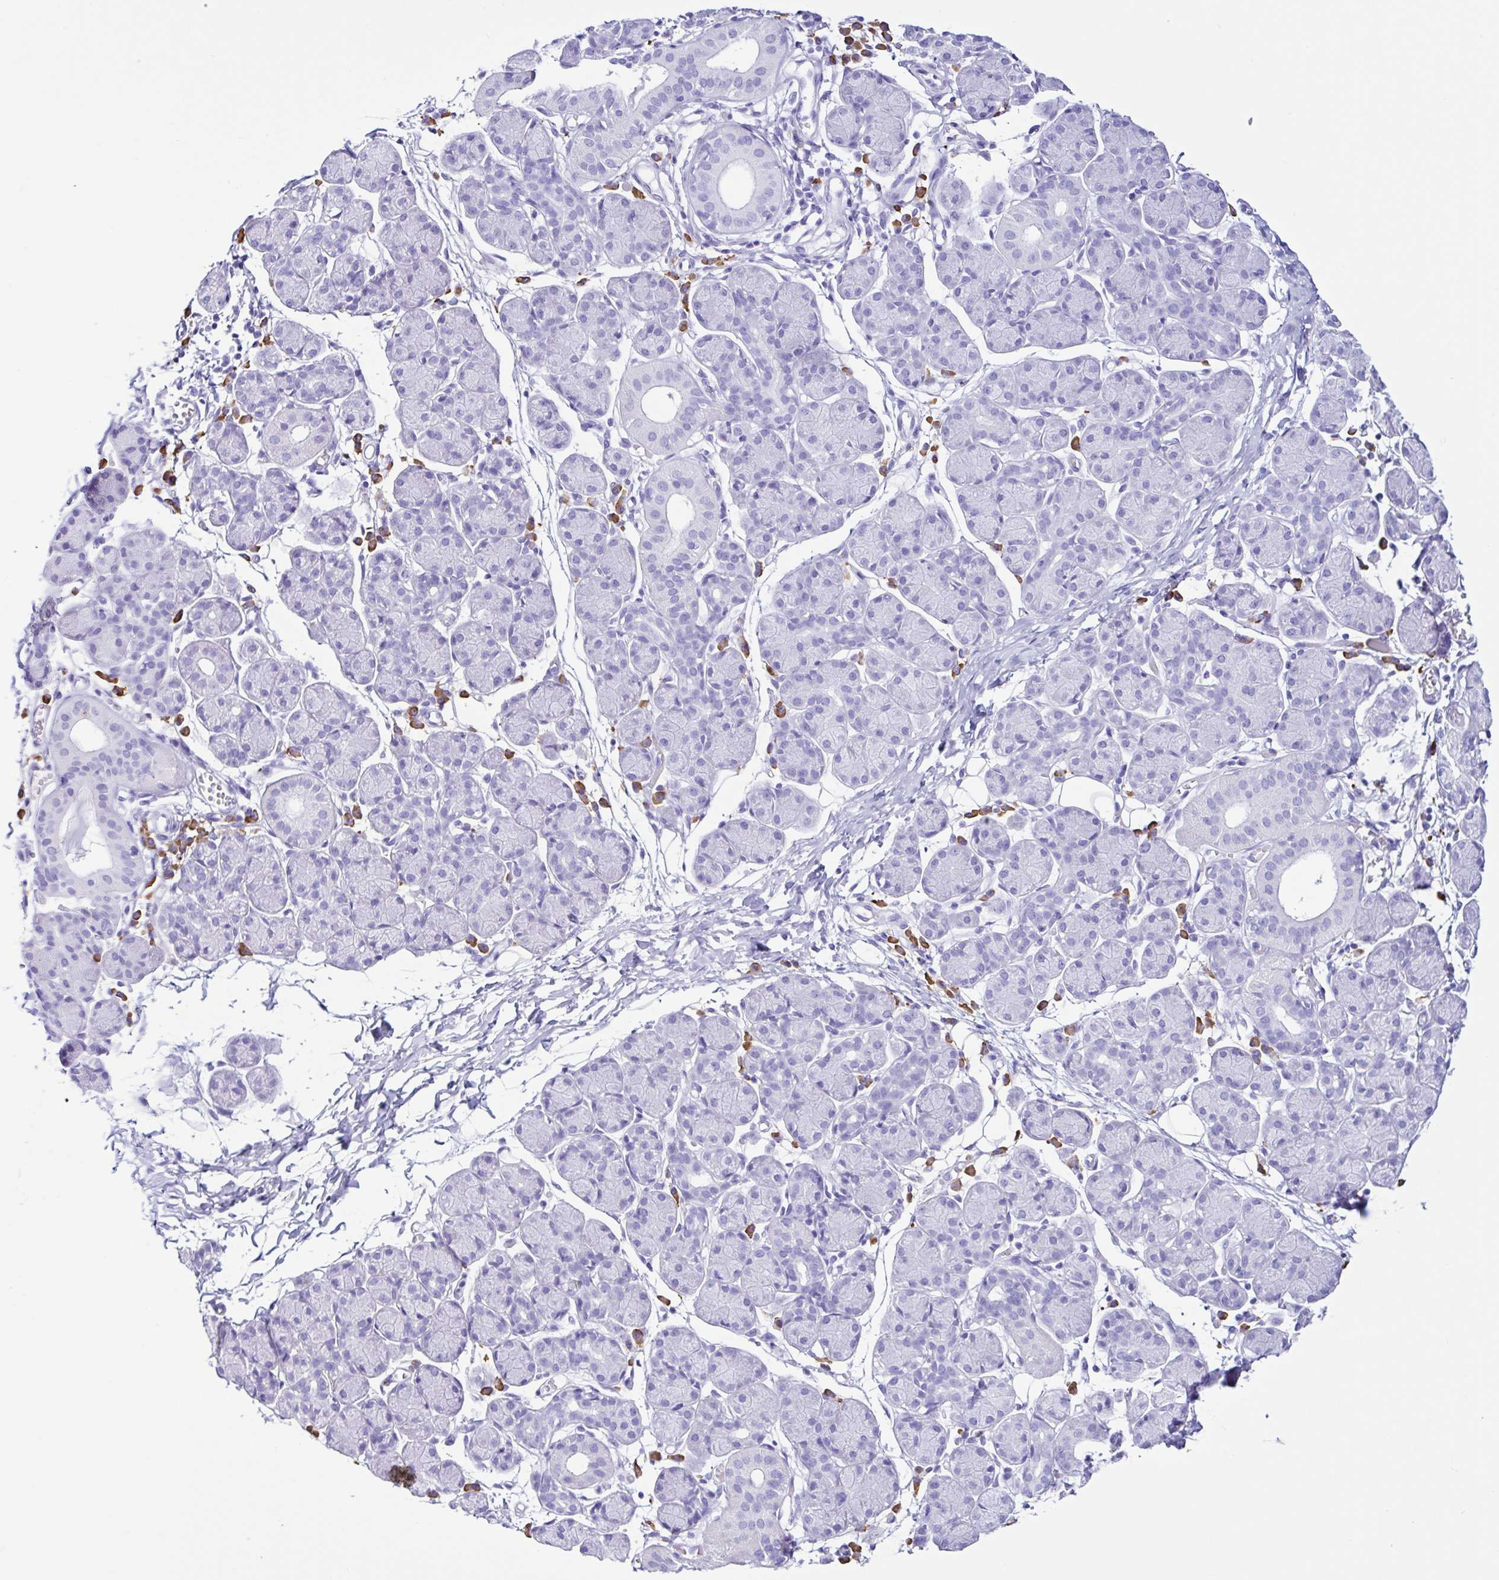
{"staining": {"intensity": "negative", "quantity": "none", "location": "none"}, "tissue": "salivary gland", "cell_type": "Glandular cells", "image_type": "normal", "snomed": [{"axis": "morphology", "description": "Normal tissue, NOS"}, {"axis": "morphology", "description": "Inflammation, NOS"}, {"axis": "topography", "description": "Lymph node"}, {"axis": "topography", "description": "Salivary gland"}], "caption": "Immunohistochemistry (IHC) micrograph of unremarkable salivary gland: salivary gland stained with DAB shows no significant protein expression in glandular cells.", "gene": "PIGF", "patient": {"sex": "male", "age": 3}}